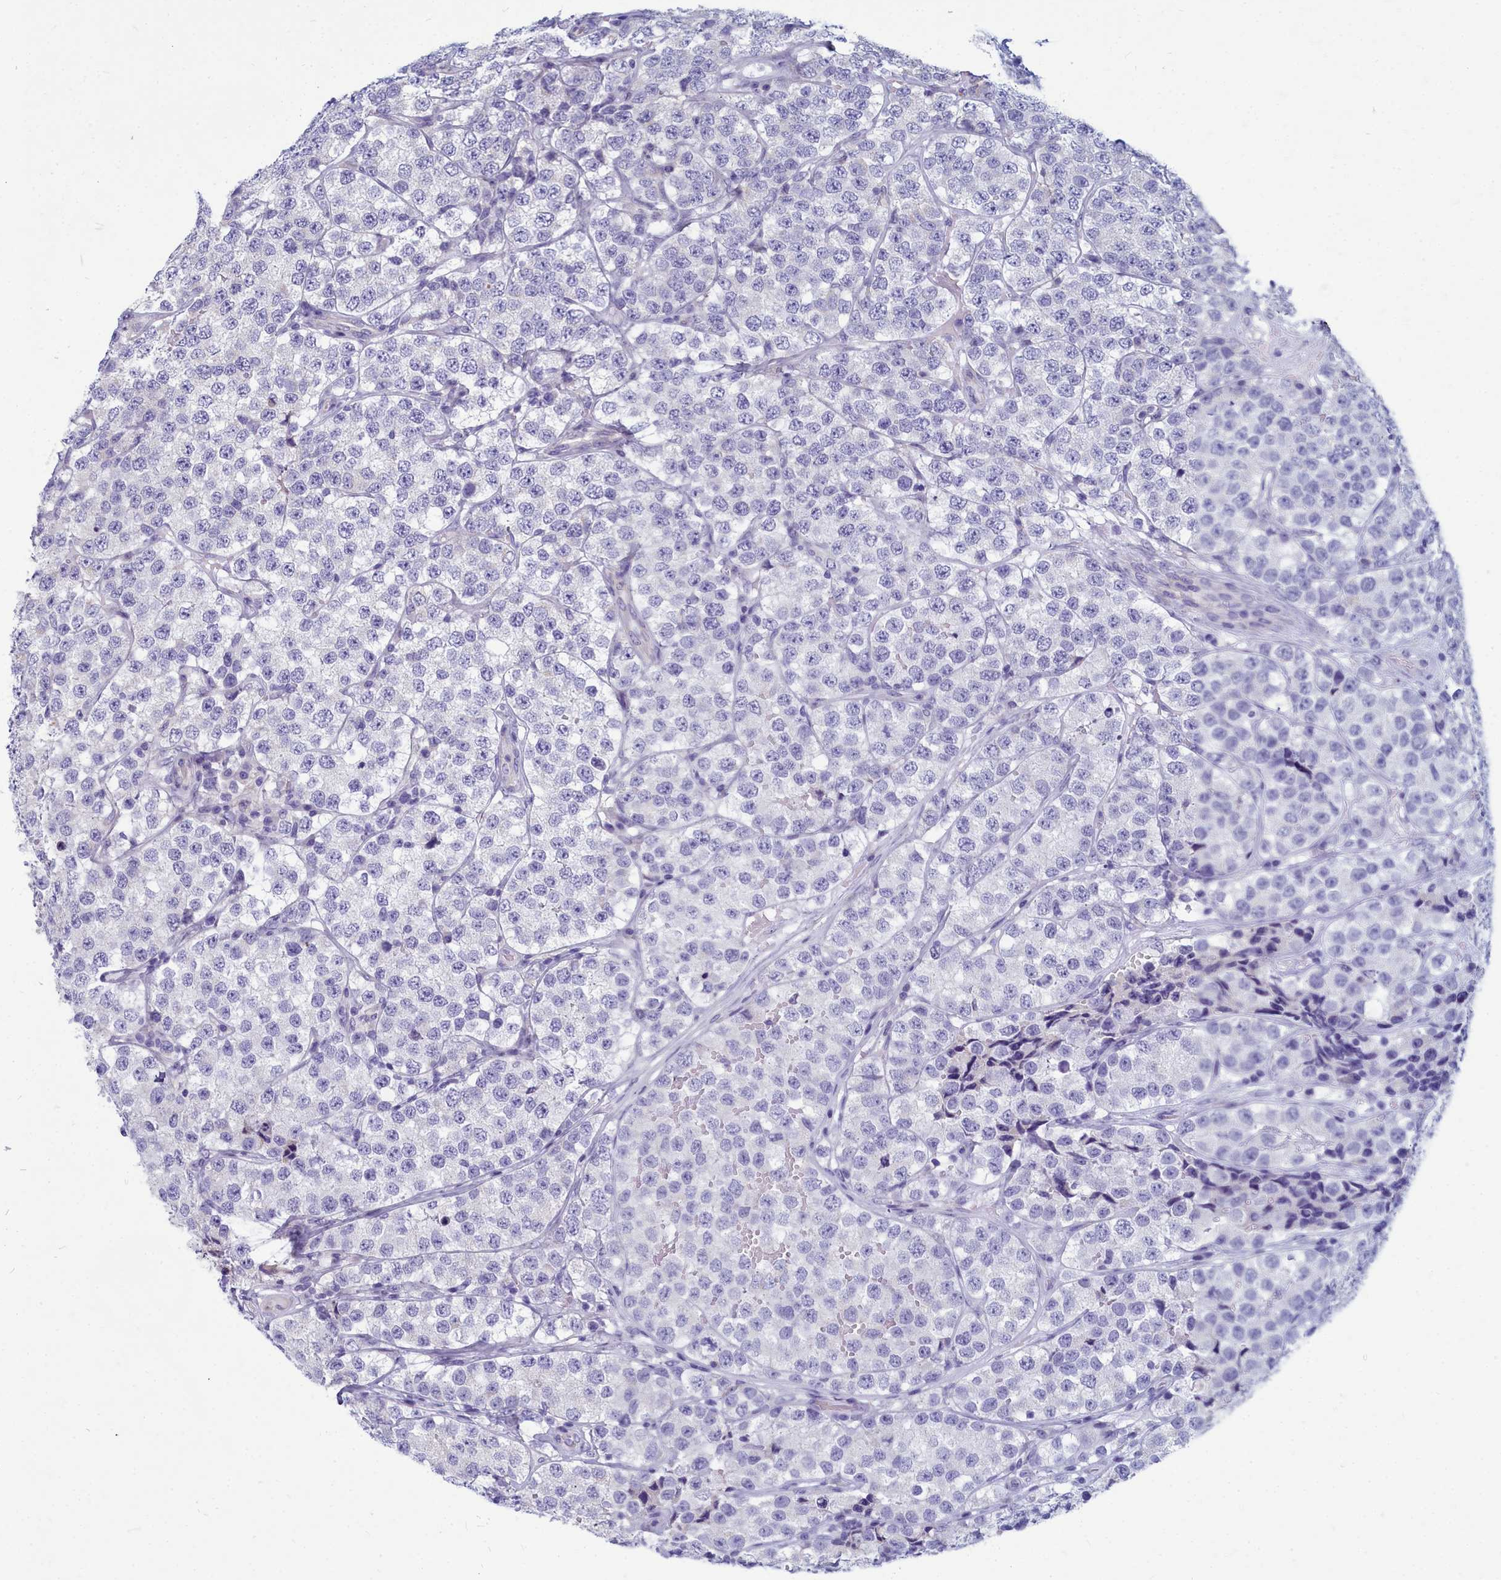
{"staining": {"intensity": "negative", "quantity": "none", "location": "none"}, "tissue": "testis cancer", "cell_type": "Tumor cells", "image_type": "cancer", "snomed": [{"axis": "morphology", "description": "Seminoma, NOS"}, {"axis": "topography", "description": "Testis"}], "caption": "Human seminoma (testis) stained for a protein using immunohistochemistry reveals no positivity in tumor cells.", "gene": "SMPD4", "patient": {"sex": "male", "age": 34}}